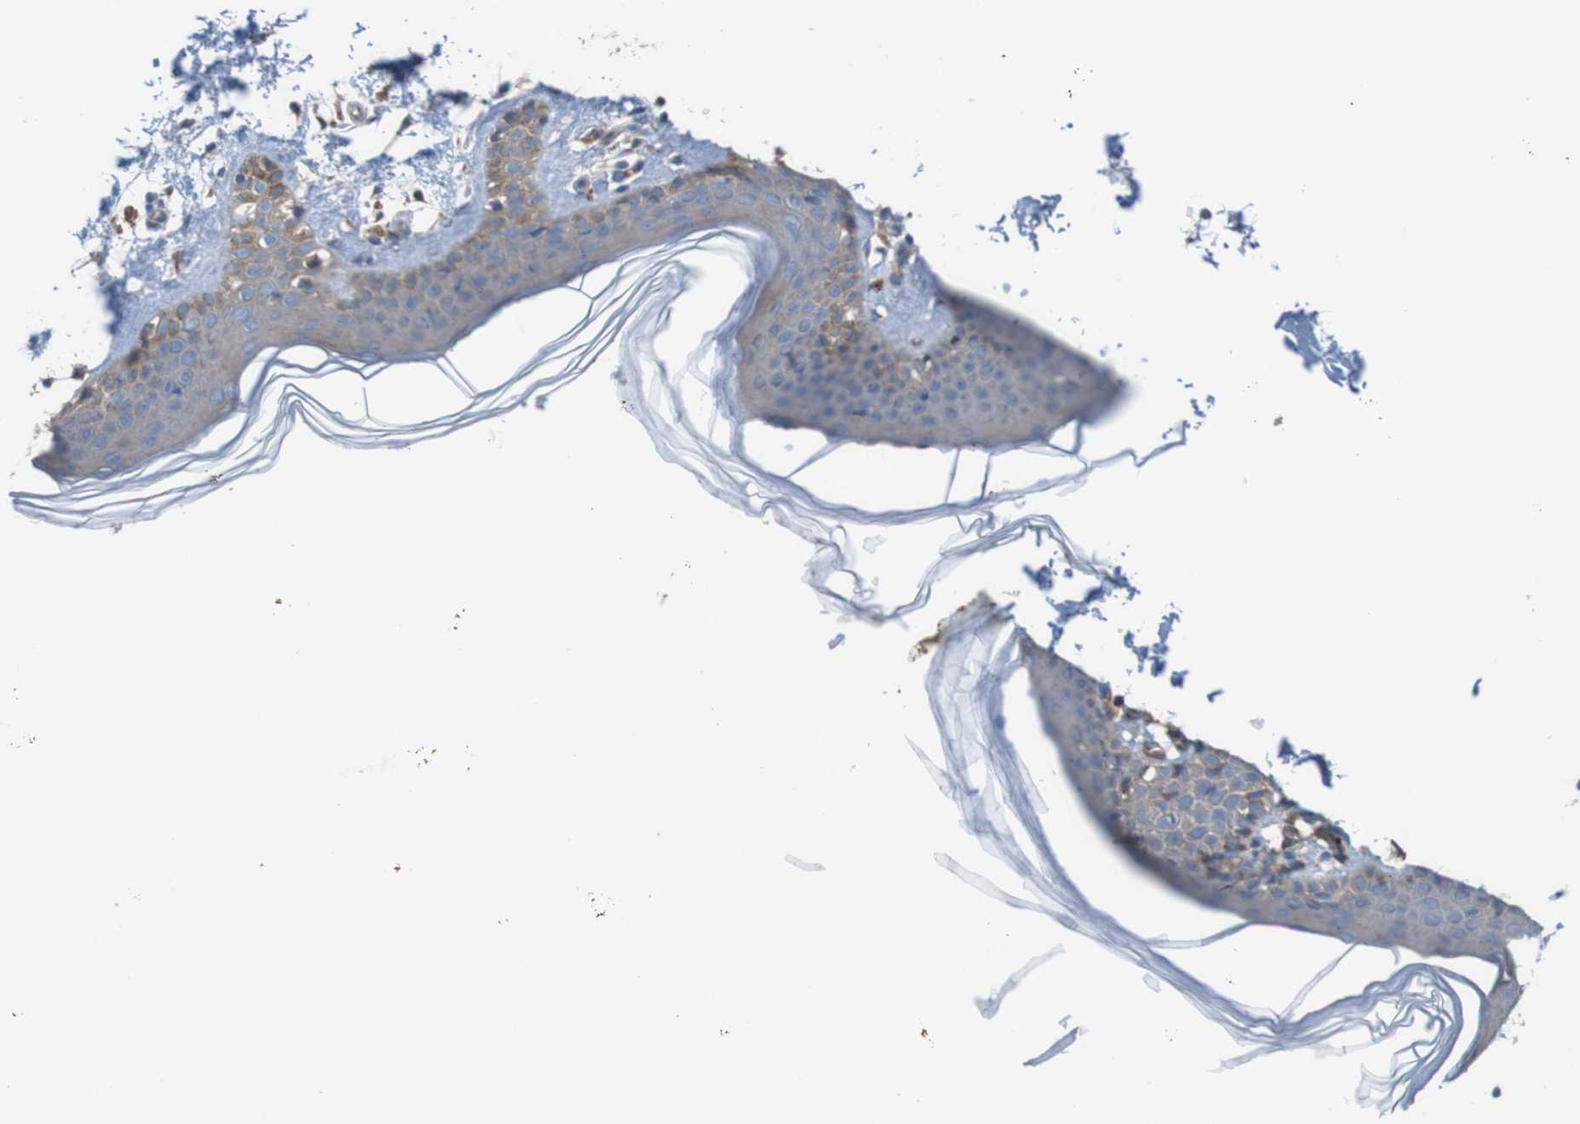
{"staining": {"intensity": "negative", "quantity": "none", "location": "none"}, "tissue": "skin", "cell_type": "Fibroblasts", "image_type": "normal", "snomed": [{"axis": "morphology", "description": "Normal tissue, NOS"}, {"axis": "topography", "description": "Skin"}], "caption": "This histopathology image is of unremarkable skin stained with immunohistochemistry (IHC) to label a protein in brown with the nuclei are counter-stained blue. There is no staining in fibroblasts.", "gene": "MINAR1", "patient": {"sex": "male", "age": 53}}